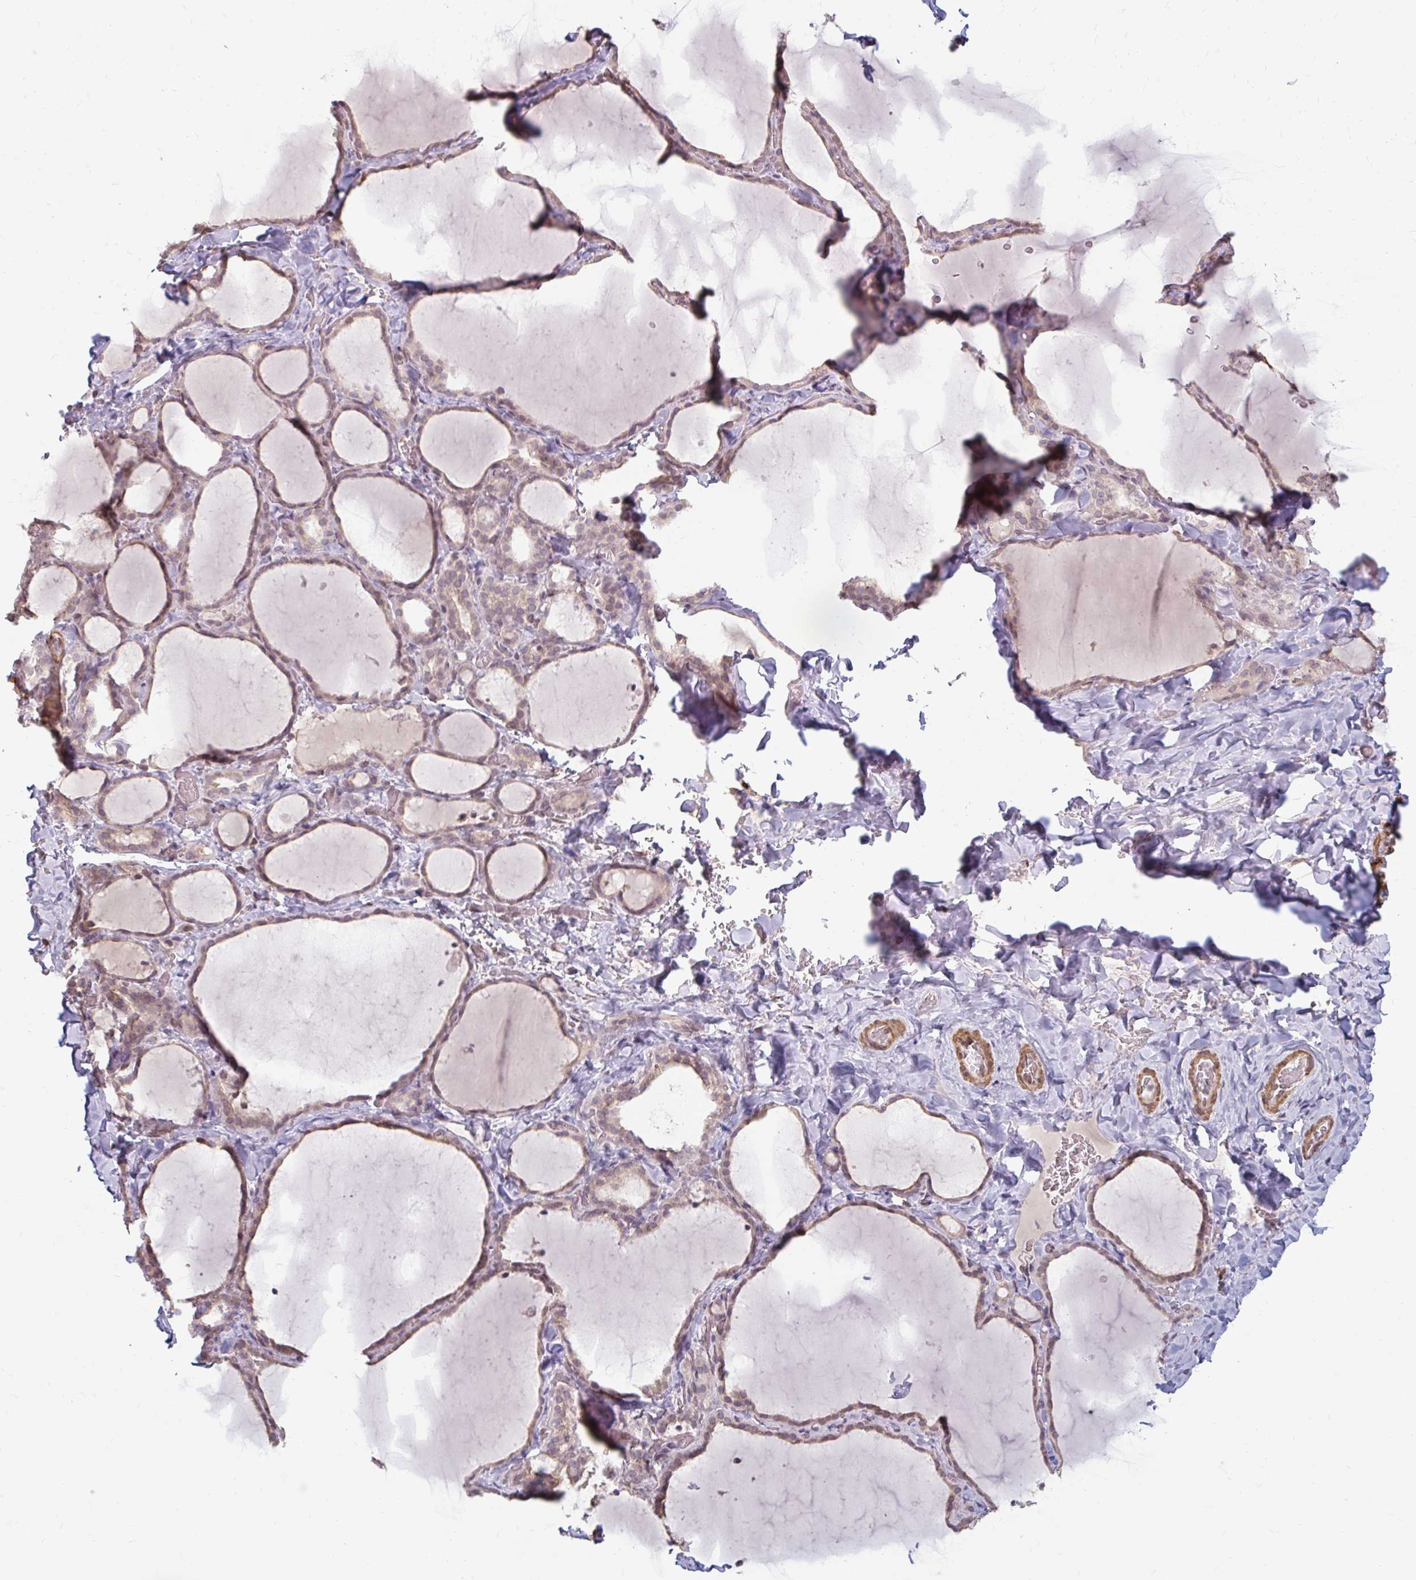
{"staining": {"intensity": "weak", "quantity": "25%-75%", "location": "cytoplasmic/membranous"}, "tissue": "thyroid gland", "cell_type": "Glandular cells", "image_type": "normal", "snomed": [{"axis": "morphology", "description": "Normal tissue, NOS"}, {"axis": "topography", "description": "Thyroid gland"}], "caption": "Weak cytoplasmic/membranous protein staining is identified in about 25%-75% of glandular cells in thyroid gland. (Stains: DAB (3,3'-diaminobenzidine) in brown, nuclei in blue, Microscopy: brightfield microscopy at high magnification).", "gene": "GPC5", "patient": {"sex": "female", "age": 22}}